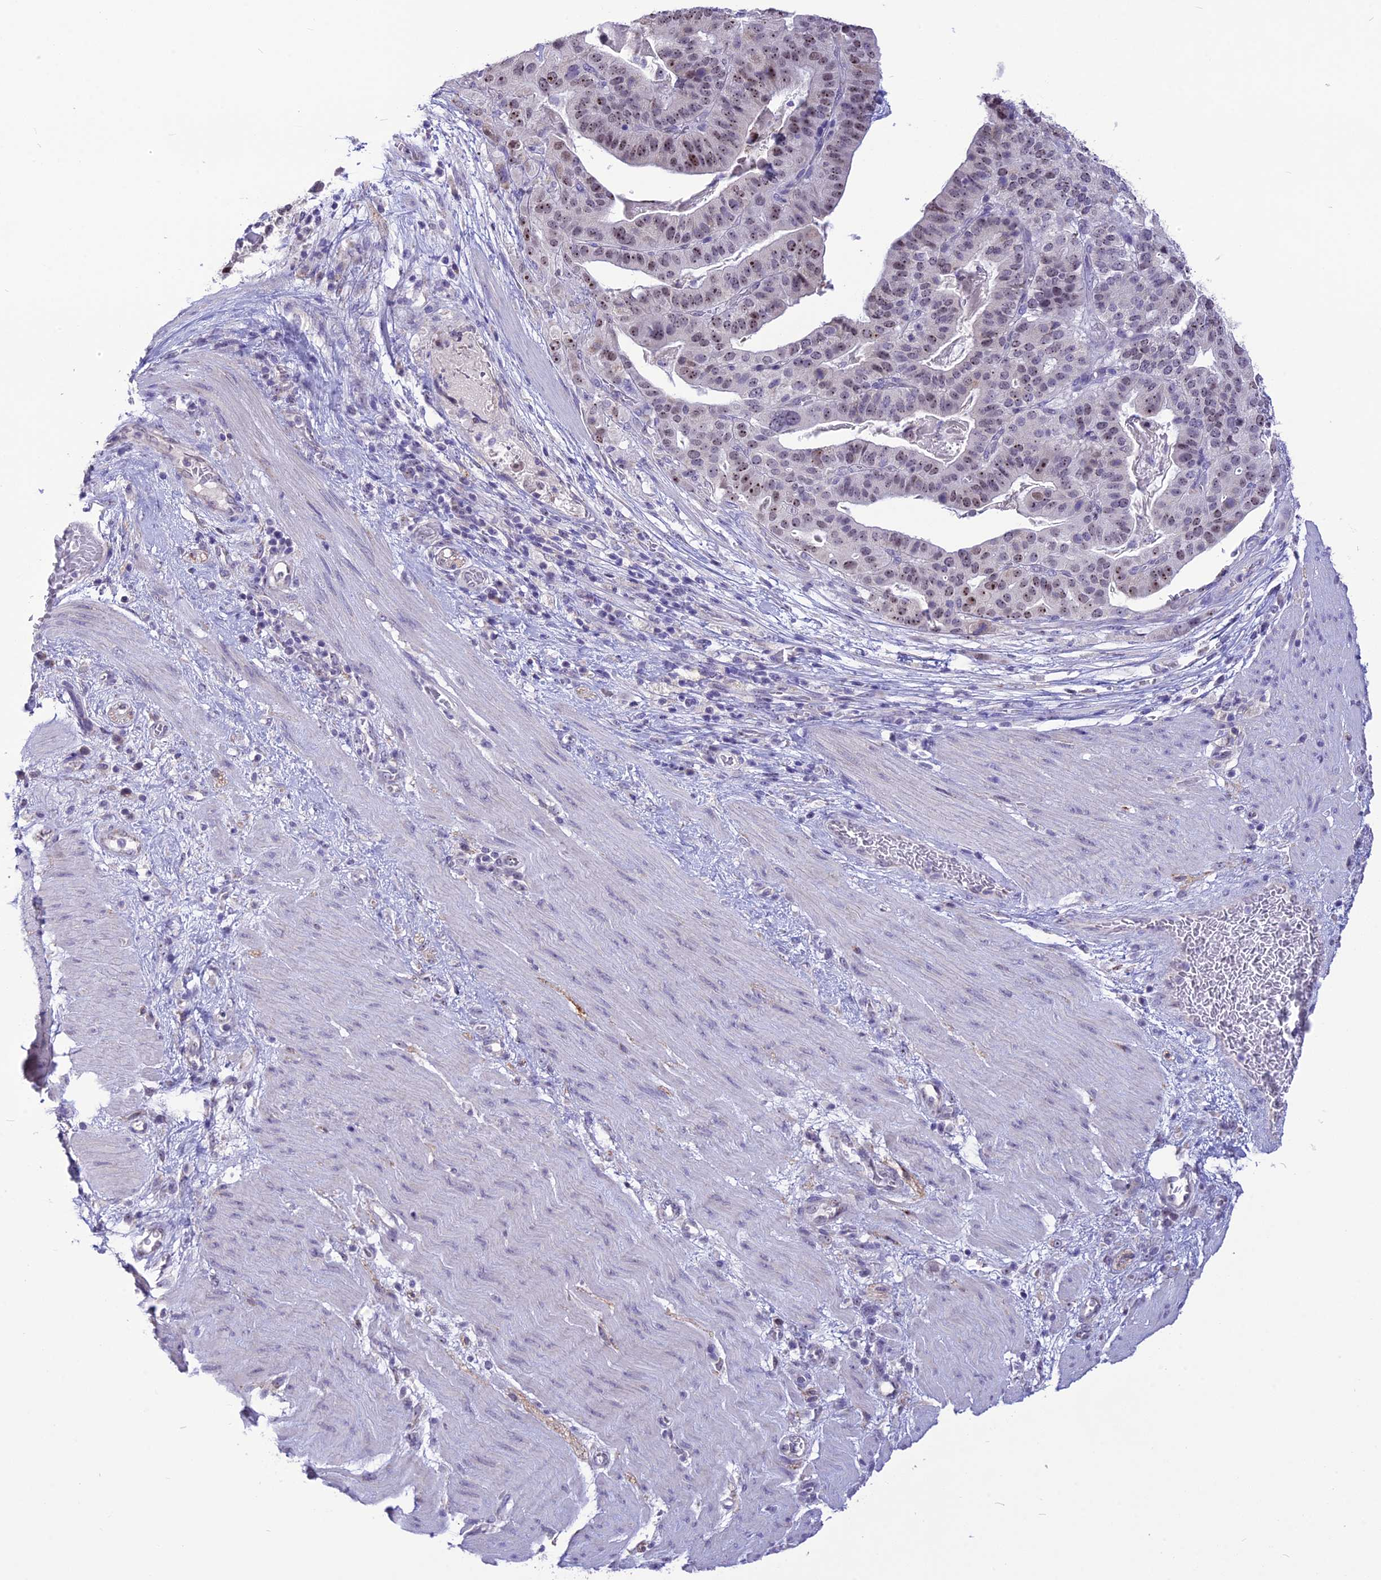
{"staining": {"intensity": "moderate", "quantity": "<25%", "location": "nuclear"}, "tissue": "stomach cancer", "cell_type": "Tumor cells", "image_type": "cancer", "snomed": [{"axis": "morphology", "description": "Adenocarcinoma, NOS"}, {"axis": "topography", "description": "Stomach"}], "caption": "An IHC histopathology image of tumor tissue is shown. Protein staining in brown labels moderate nuclear positivity in stomach cancer (adenocarcinoma) within tumor cells.", "gene": "CMSS1", "patient": {"sex": "male", "age": 48}}